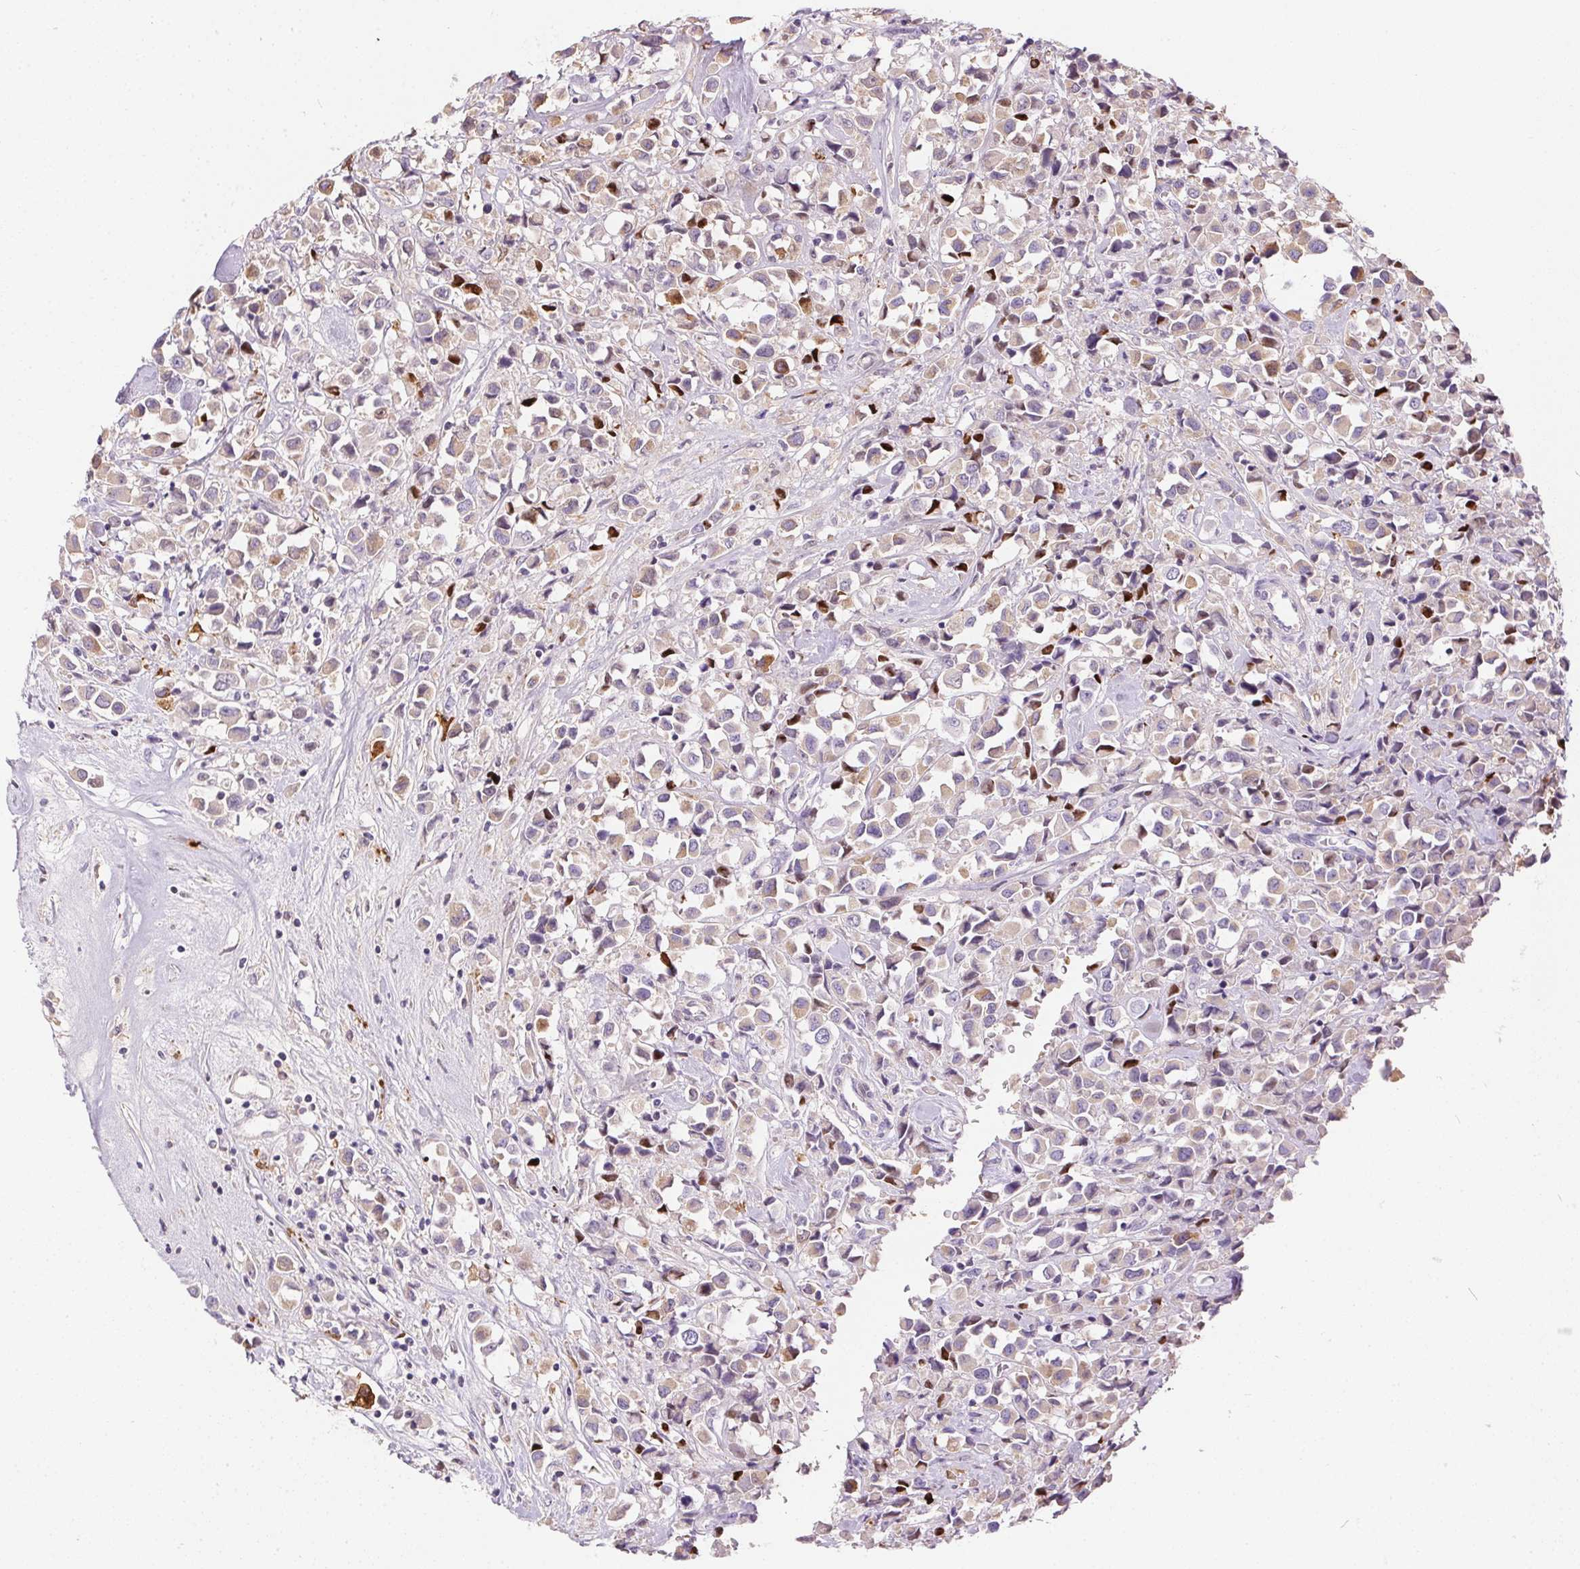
{"staining": {"intensity": "weak", "quantity": "<25%", "location": "cytoplasmic/membranous"}, "tissue": "breast cancer", "cell_type": "Tumor cells", "image_type": "cancer", "snomed": [{"axis": "morphology", "description": "Duct carcinoma"}, {"axis": "topography", "description": "Breast"}], "caption": "This is an IHC image of human intraductal carcinoma (breast). There is no staining in tumor cells.", "gene": "ORM1", "patient": {"sex": "female", "age": 61}}